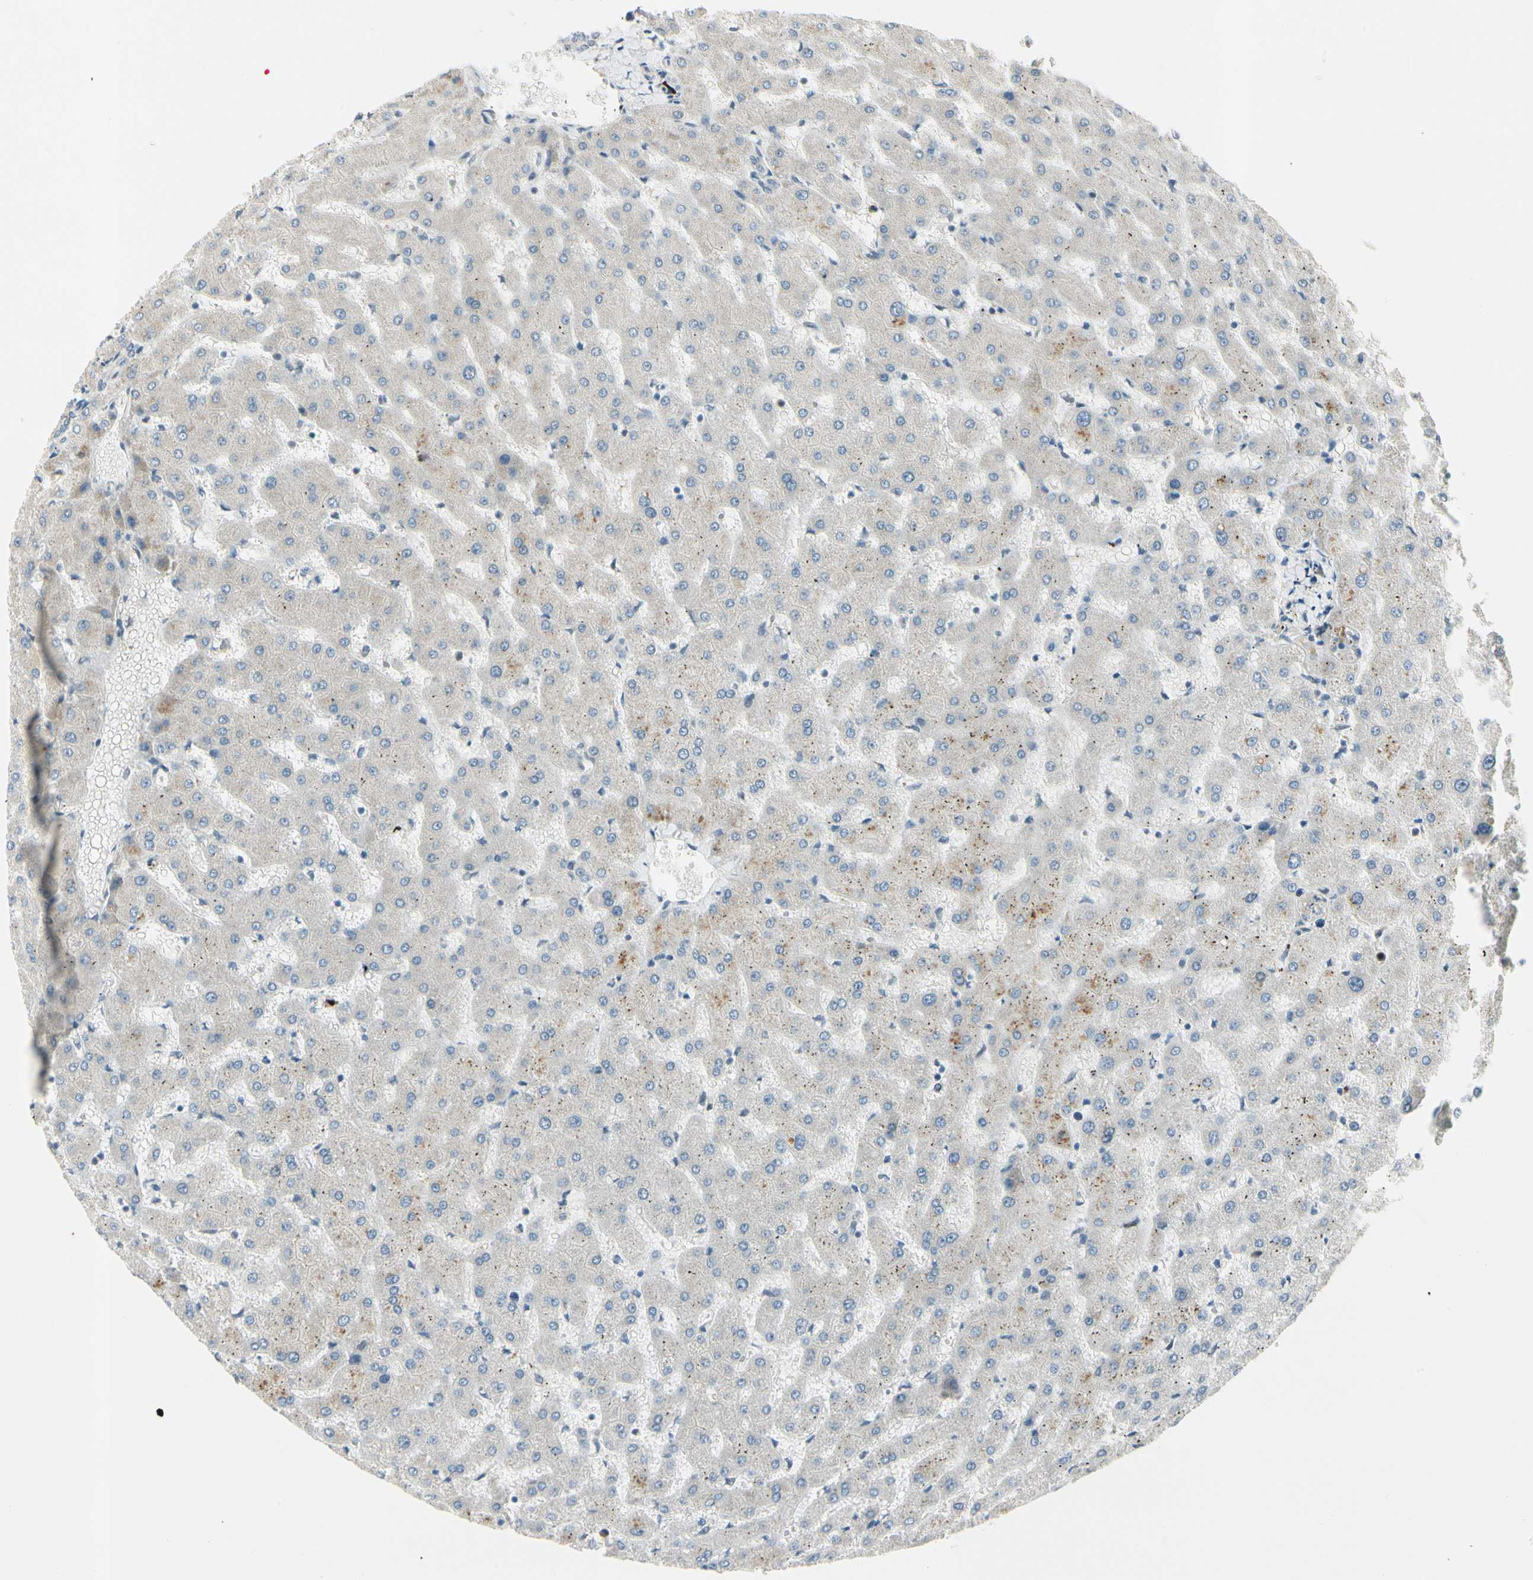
{"staining": {"intensity": "negative", "quantity": "none", "location": "none"}, "tissue": "liver", "cell_type": "Cholangiocytes", "image_type": "normal", "snomed": [{"axis": "morphology", "description": "Normal tissue, NOS"}, {"axis": "topography", "description": "Liver"}], "caption": "Immunohistochemistry of normal human liver shows no positivity in cholangiocytes. (DAB (3,3'-diaminobenzidine) immunohistochemistry (IHC) visualized using brightfield microscopy, high magnification).", "gene": "PITX1", "patient": {"sex": "female", "age": 63}}